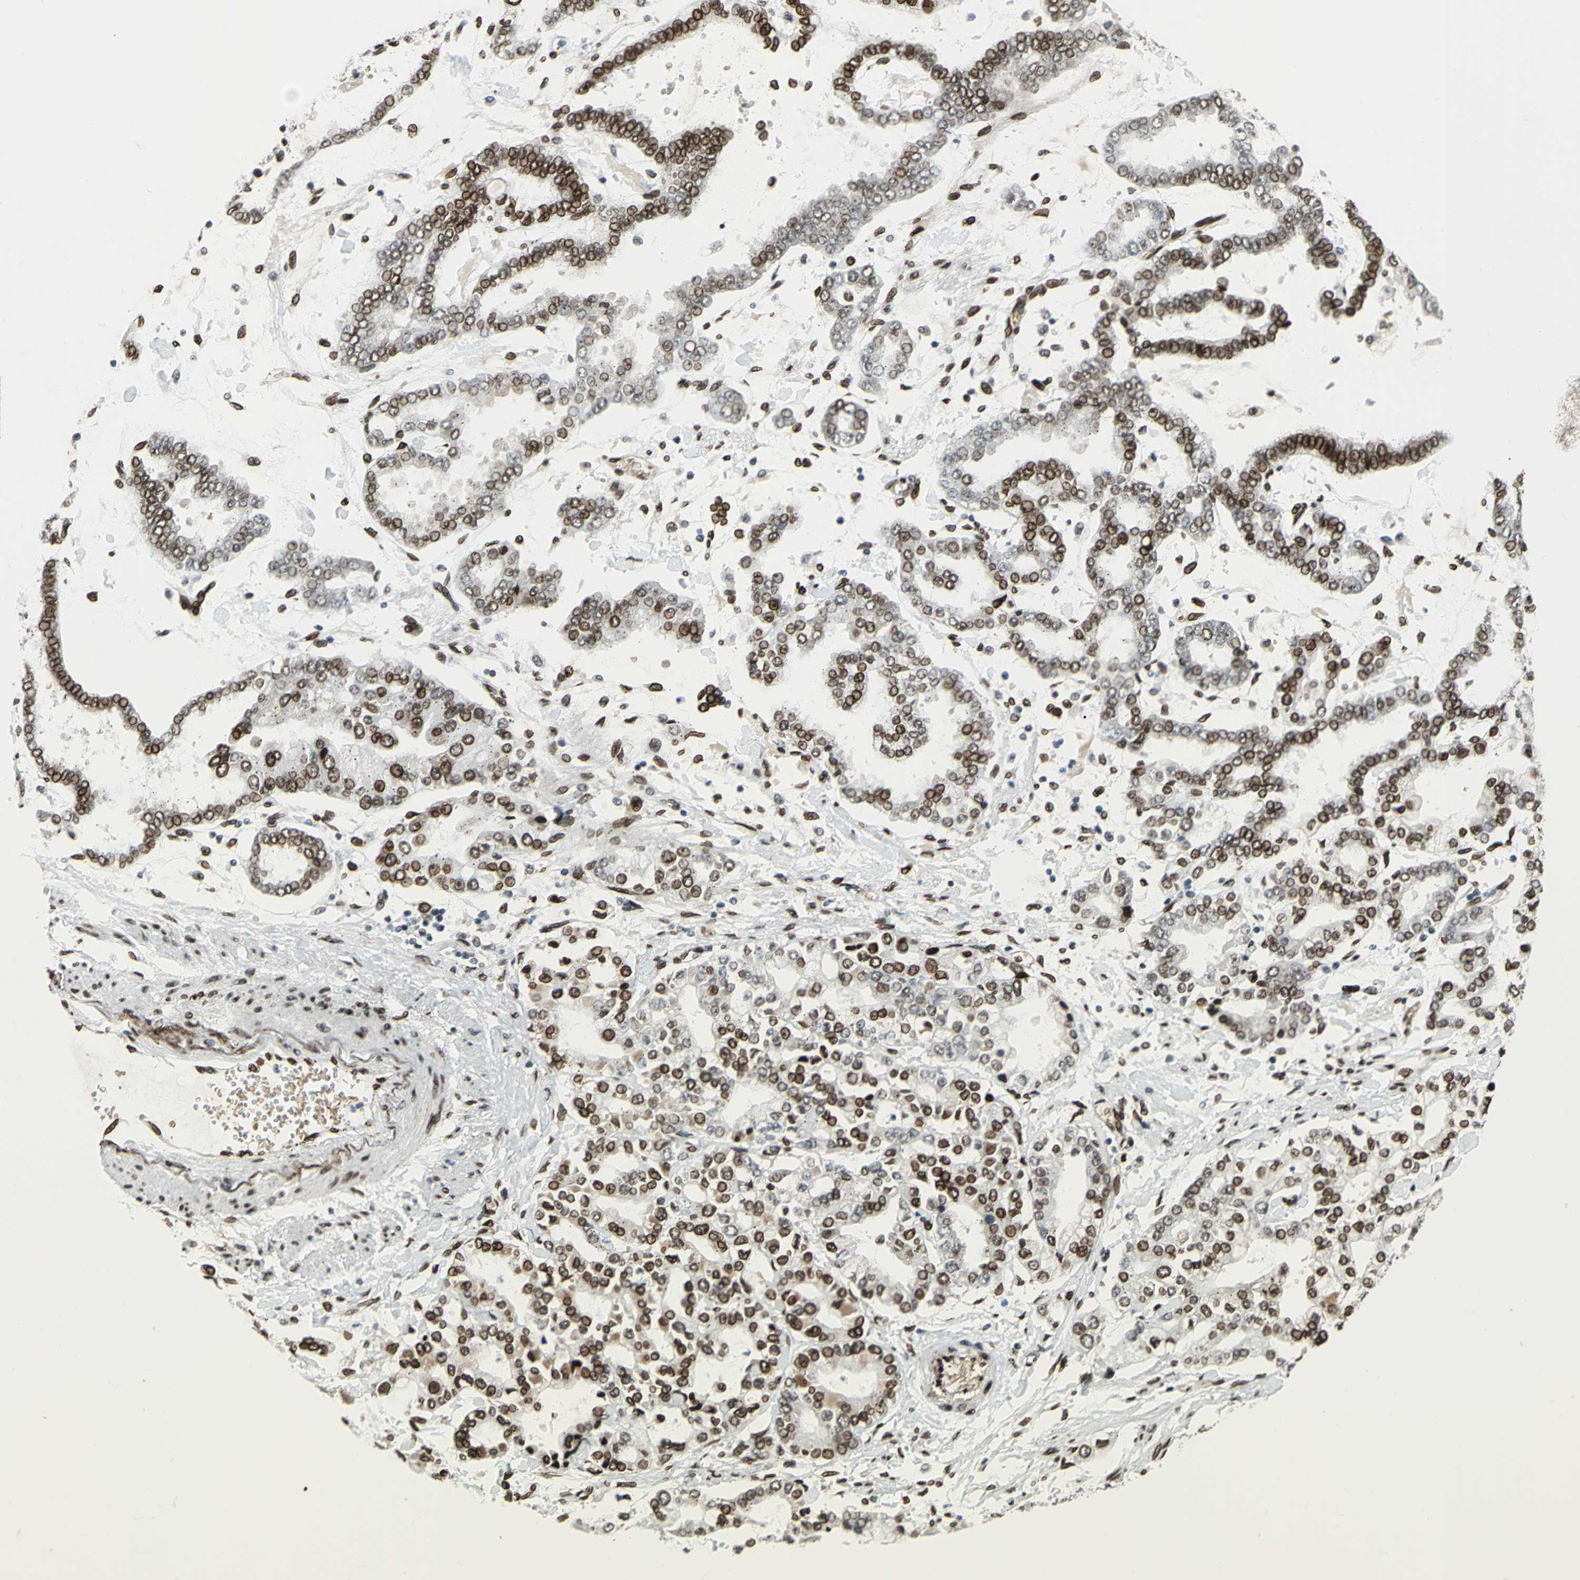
{"staining": {"intensity": "strong", "quantity": "25%-75%", "location": "cytoplasmic/membranous,nuclear"}, "tissue": "stomach cancer", "cell_type": "Tumor cells", "image_type": "cancer", "snomed": [{"axis": "morphology", "description": "Normal tissue, NOS"}, {"axis": "morphology", "description": "Adenocarcinoma, NOS"}, {"axis": "topography", "description": "Stomach, upper"}, {"axis": "topography", "description": "Stomach"}], "caption": "Stomach cancer (adenocarcinoma) was stained to show a protein in brown. There is high levels of strong cytoplasmic/membranous and nuclear staining in about 25%-75% of tumor cells.", "gene": "ISY1", "patient": {"sex": "male", "age": 76}}